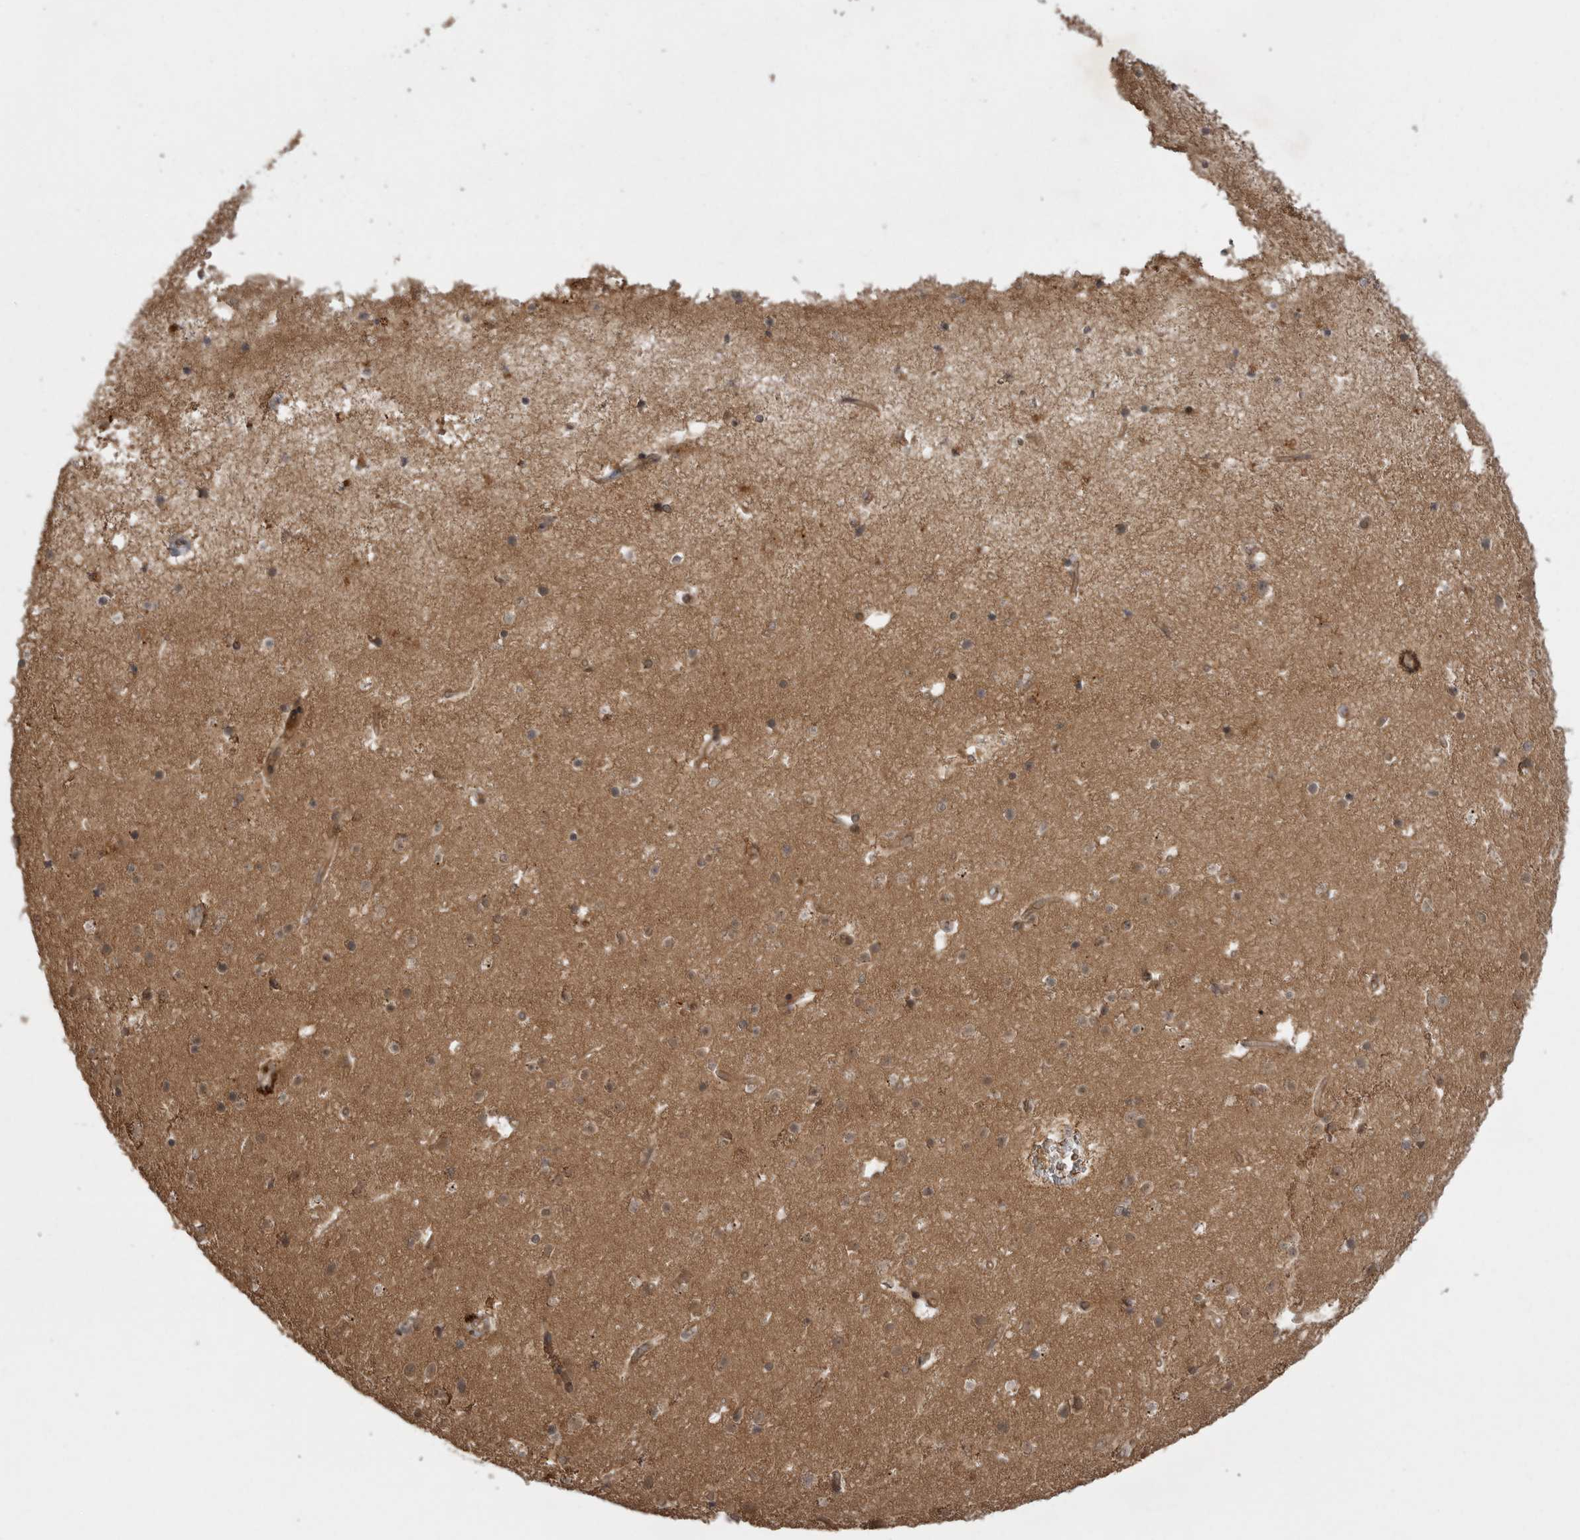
{"staining": {"intensity": "moderate", "quantity": ">75%", "location": "cytoplasmic/membranous"}, "tissue": "cerebral cortex", "cell_type": "Endothelial cells", "image_type": "normal", "snomed": [{"axis": "morphology", "description": "Normal tissue, NOS"}, {"axis": "topography", "description": "Cerebral cortex"}], "caption": "This micrograph reveals benign cerebral cortex stained with immunohistochemistry (IHC) to label a protein in brown. The cytoplasmic/membranous of endothelial cells show moderate positivity for the protein. Nuclei are counter-stained blue.", "gene": "STK24", "patient": {"sex": "male", "age": 54}}